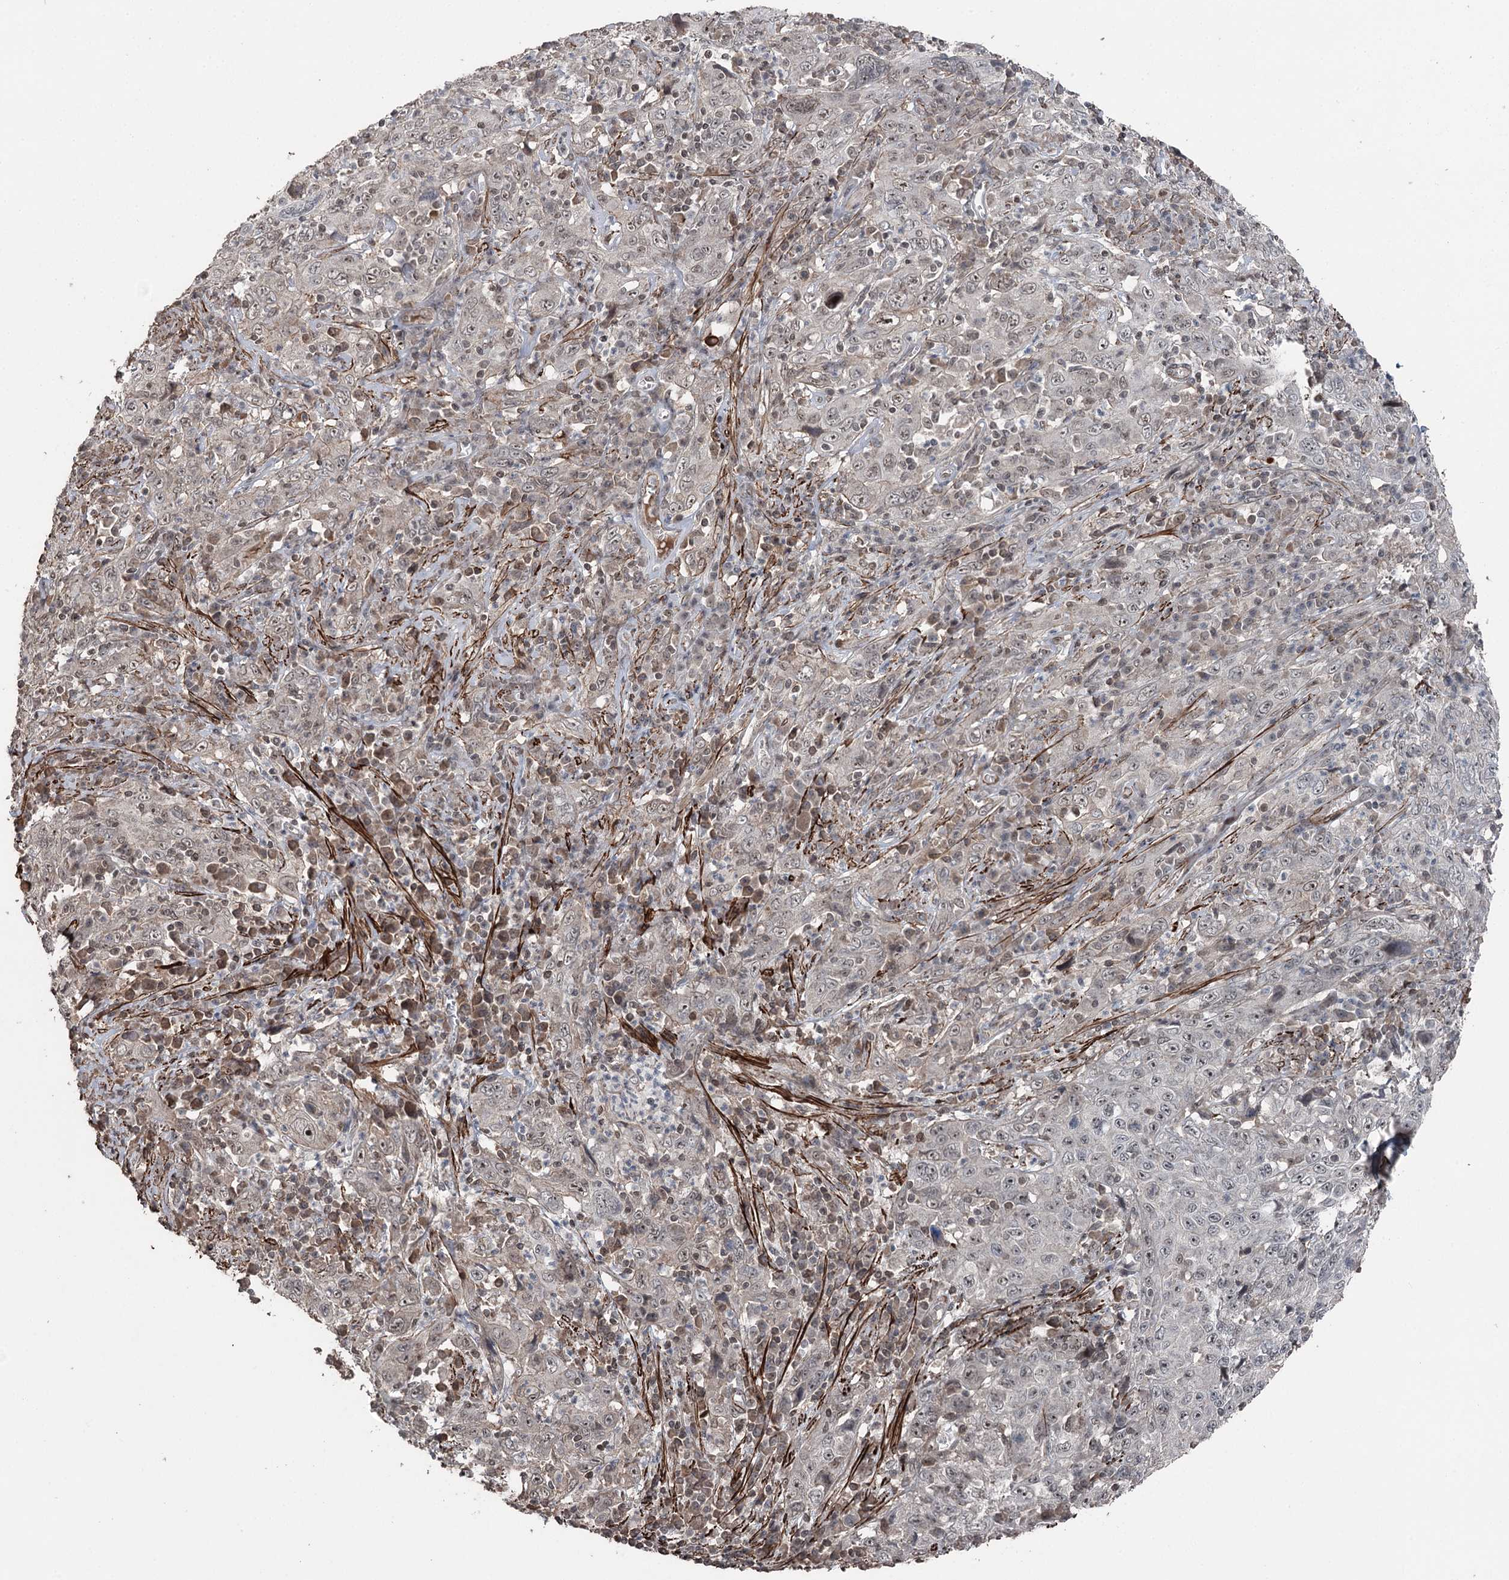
{"staining": {"intensity": "weak", "quantity": ">75%", "location": "nuclear"}, "tissue": "cervical cancer", "cell_type": "Tumor cells", "image_type": "cancer", "snomed": [{"axis": "morphology", "description": "Squamous cell carcinoma, NOS"}, {"axis": "topography", "description": "Cervix"}], "caption": "Immunohistochemical staining of human cervical cancer demonstrates low levels of weak nuclear protein expression in approximately >75% of tumor cells.", "gene": "CCDC82", "patient": {"sex": "female", "age": 46}}